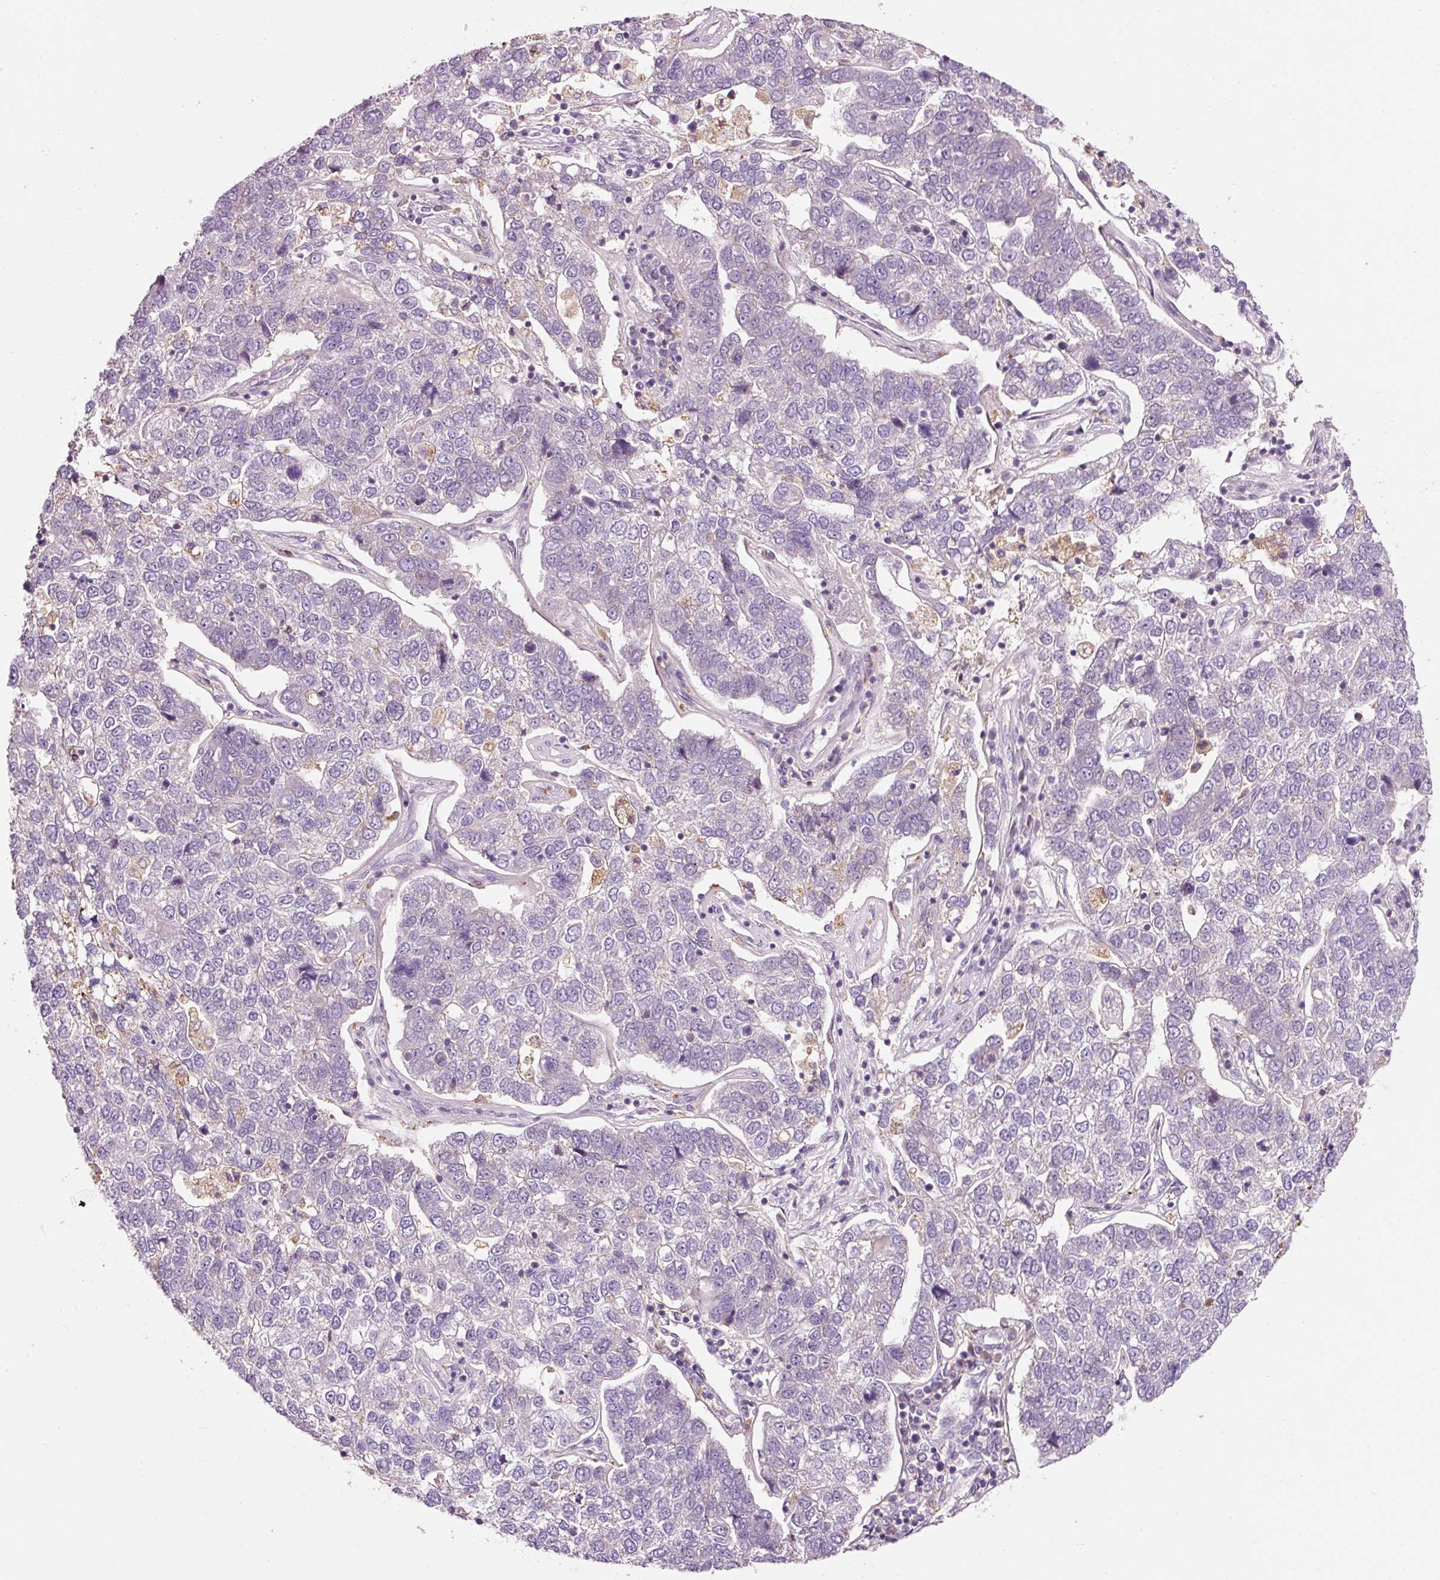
{"staining": {"intensity": "negative", "quantity": "none", "location": "none"}, "tissue": "pancreatic cancer", "cell_type": "Tumor cells", "image_type": "cancer", "snomed": [{"axis": "morphology", "description": "Adenocarcinoma, NOS"}, {"axis": "topography", "description": "Pancreas"}], "caption": "An image of pancreatic cancer stained for a protein exhibits no brown staining in tumor cells.", "gene": "NAPA", "patient": {"sex": "female", "age": 61}}